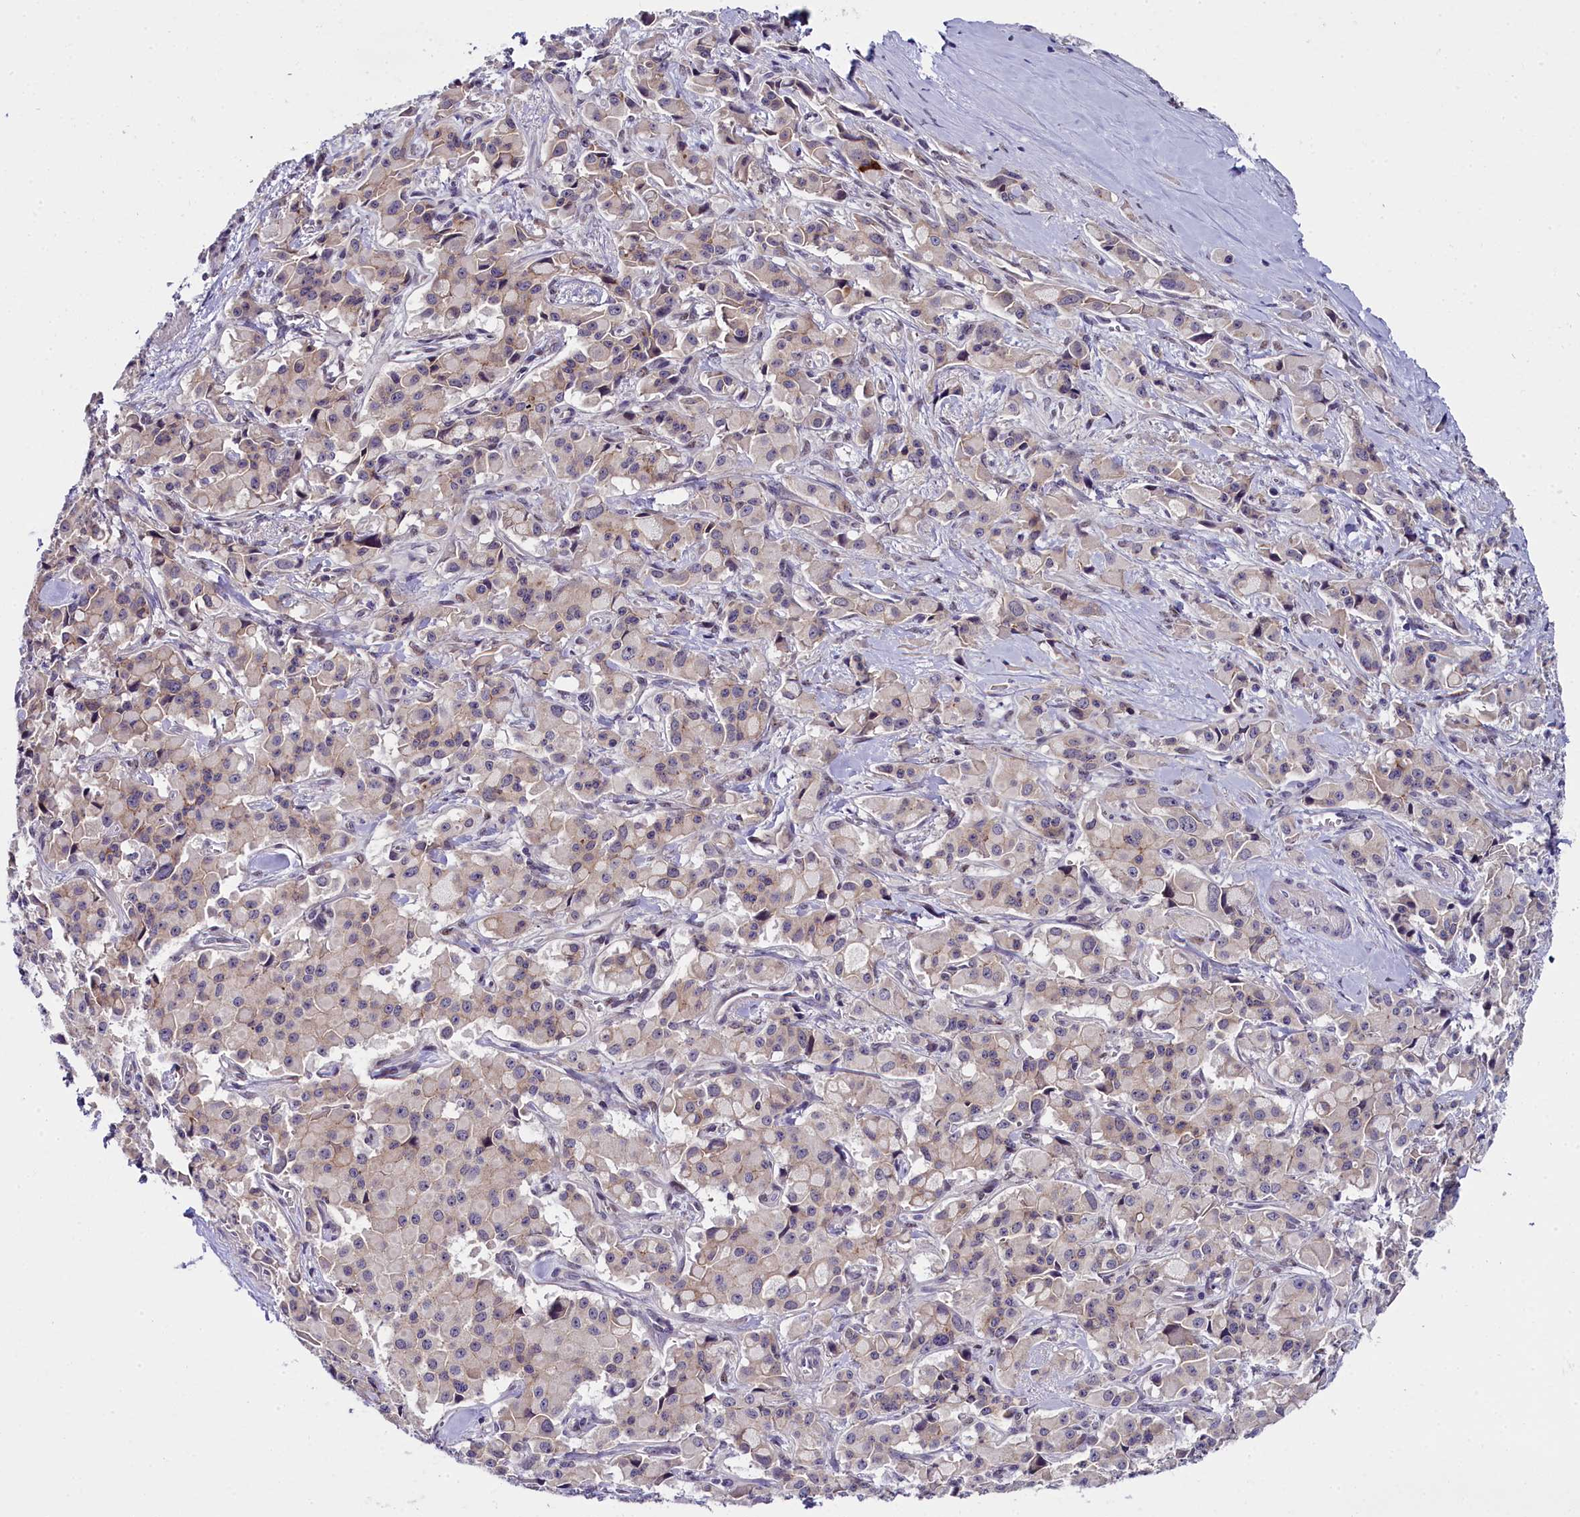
{"staining": {"intensity": "negative", "quantity": "none", "location": "none"}, "tissue": "pancreatic cancer", "cell_type": "Tumor cells", "image_type": "cancer", "snomed": [{"axis": "morphology", "description": "Adenocarcinoma, NOS"}, {"axis": "topography", "description": "Pancreas"}], "caption": "Pancreatic cancer (adenocarcinoma) was stained to show a protein in brown. There is no significant expression in tumor cells. (Stains: DAB (3,3'-diaminobenzidine) immunohistochemistry with hematoxylin counter stain, Microscopy: brightfield microscopy at high magnification).", "gene": "ENKD1", "patient": {"sex": "male", "age": 65}}